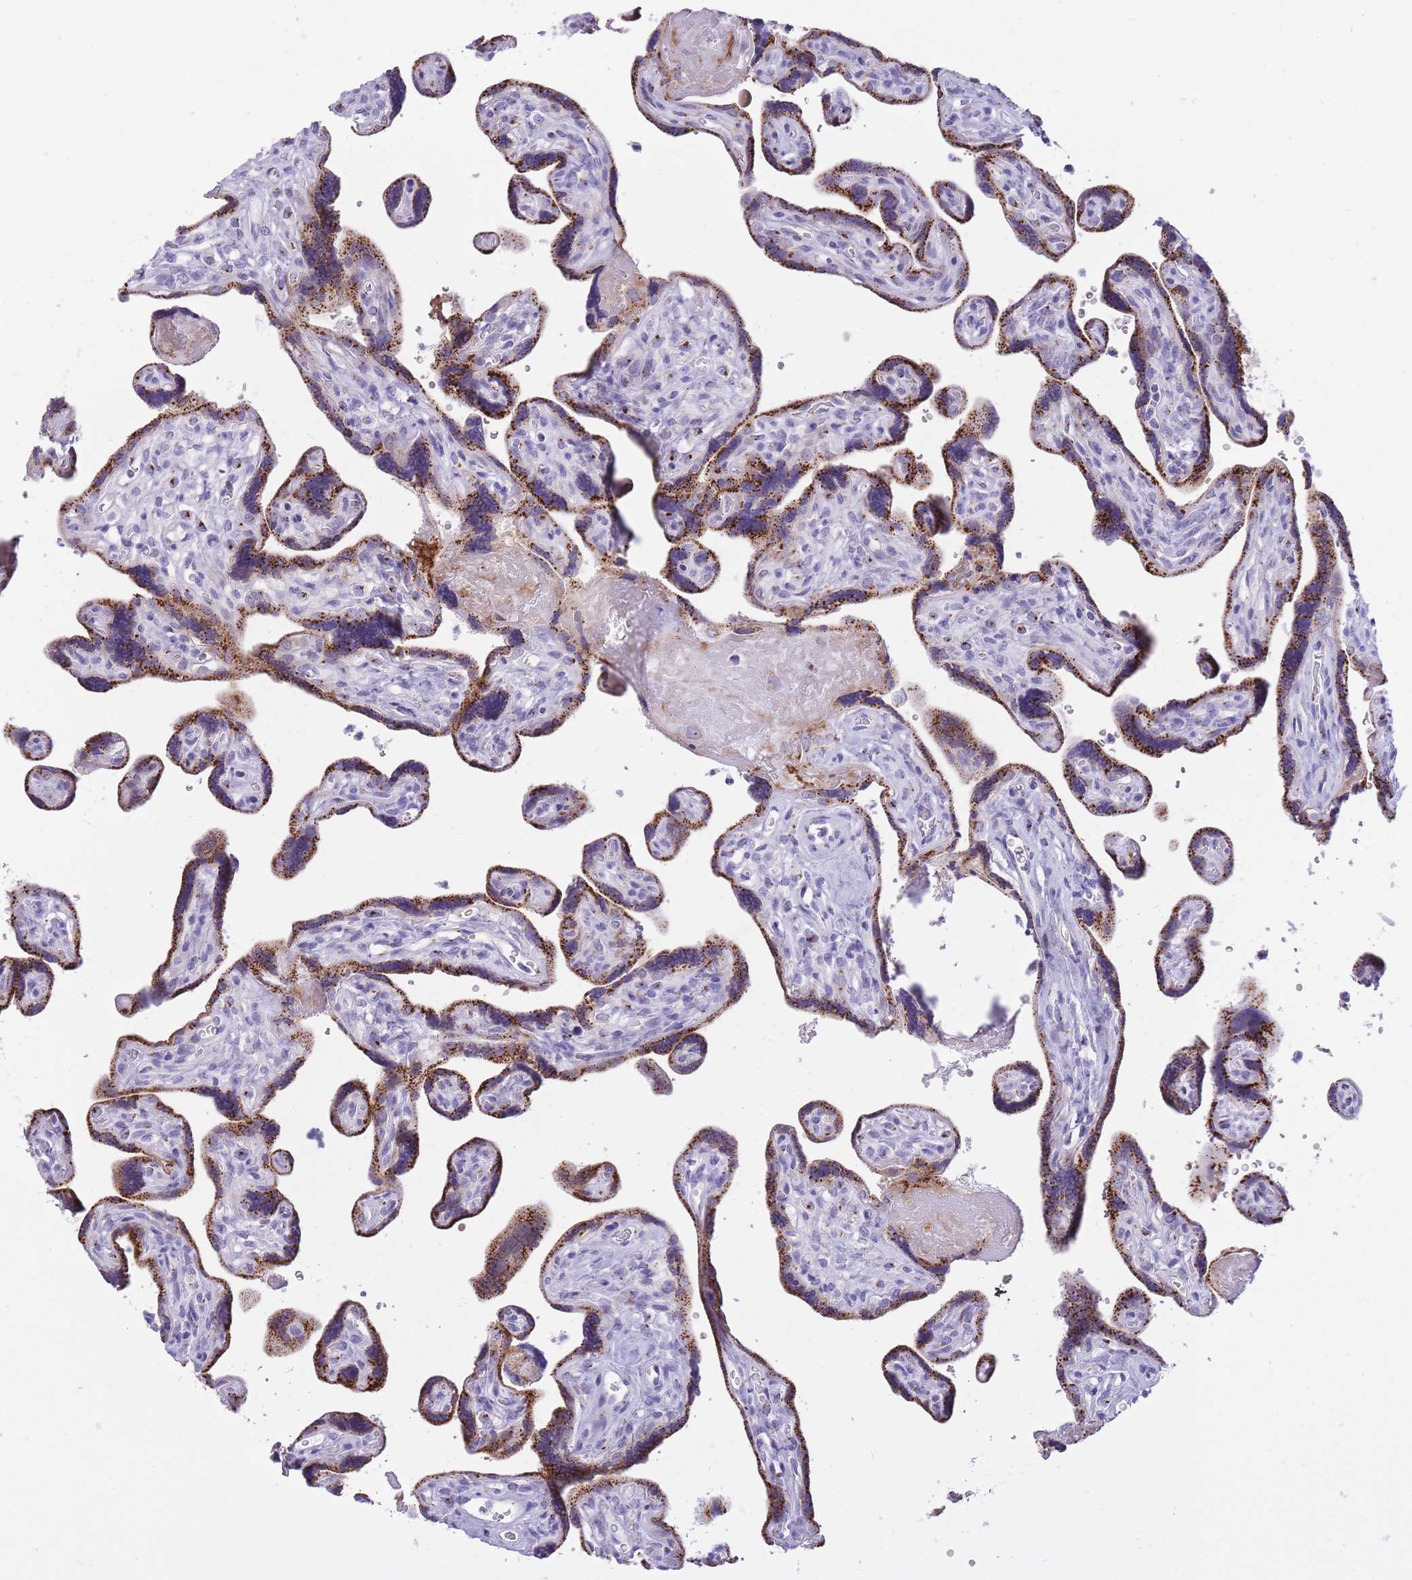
{"staining": {"intensity": "moderate", "quantity": ">75%", "location": "cytoplasmic/membranous"}, "tissue": "placenta", "cell_type": "Decidual cells", "image_type": "normal", "snomed": [{"axis": "morphology", "description": "Normal tissue, NOS"}, {"axis": "topography", "description": "Placenta"}], "caption": "Placenta stained with a brown dye exhibits moderate cytoplasmic/membranous positive positivity in approximately >75% of decidual cells.", "gene": "B4GALT2", "patient": {"sex": "female", "age": 39}}